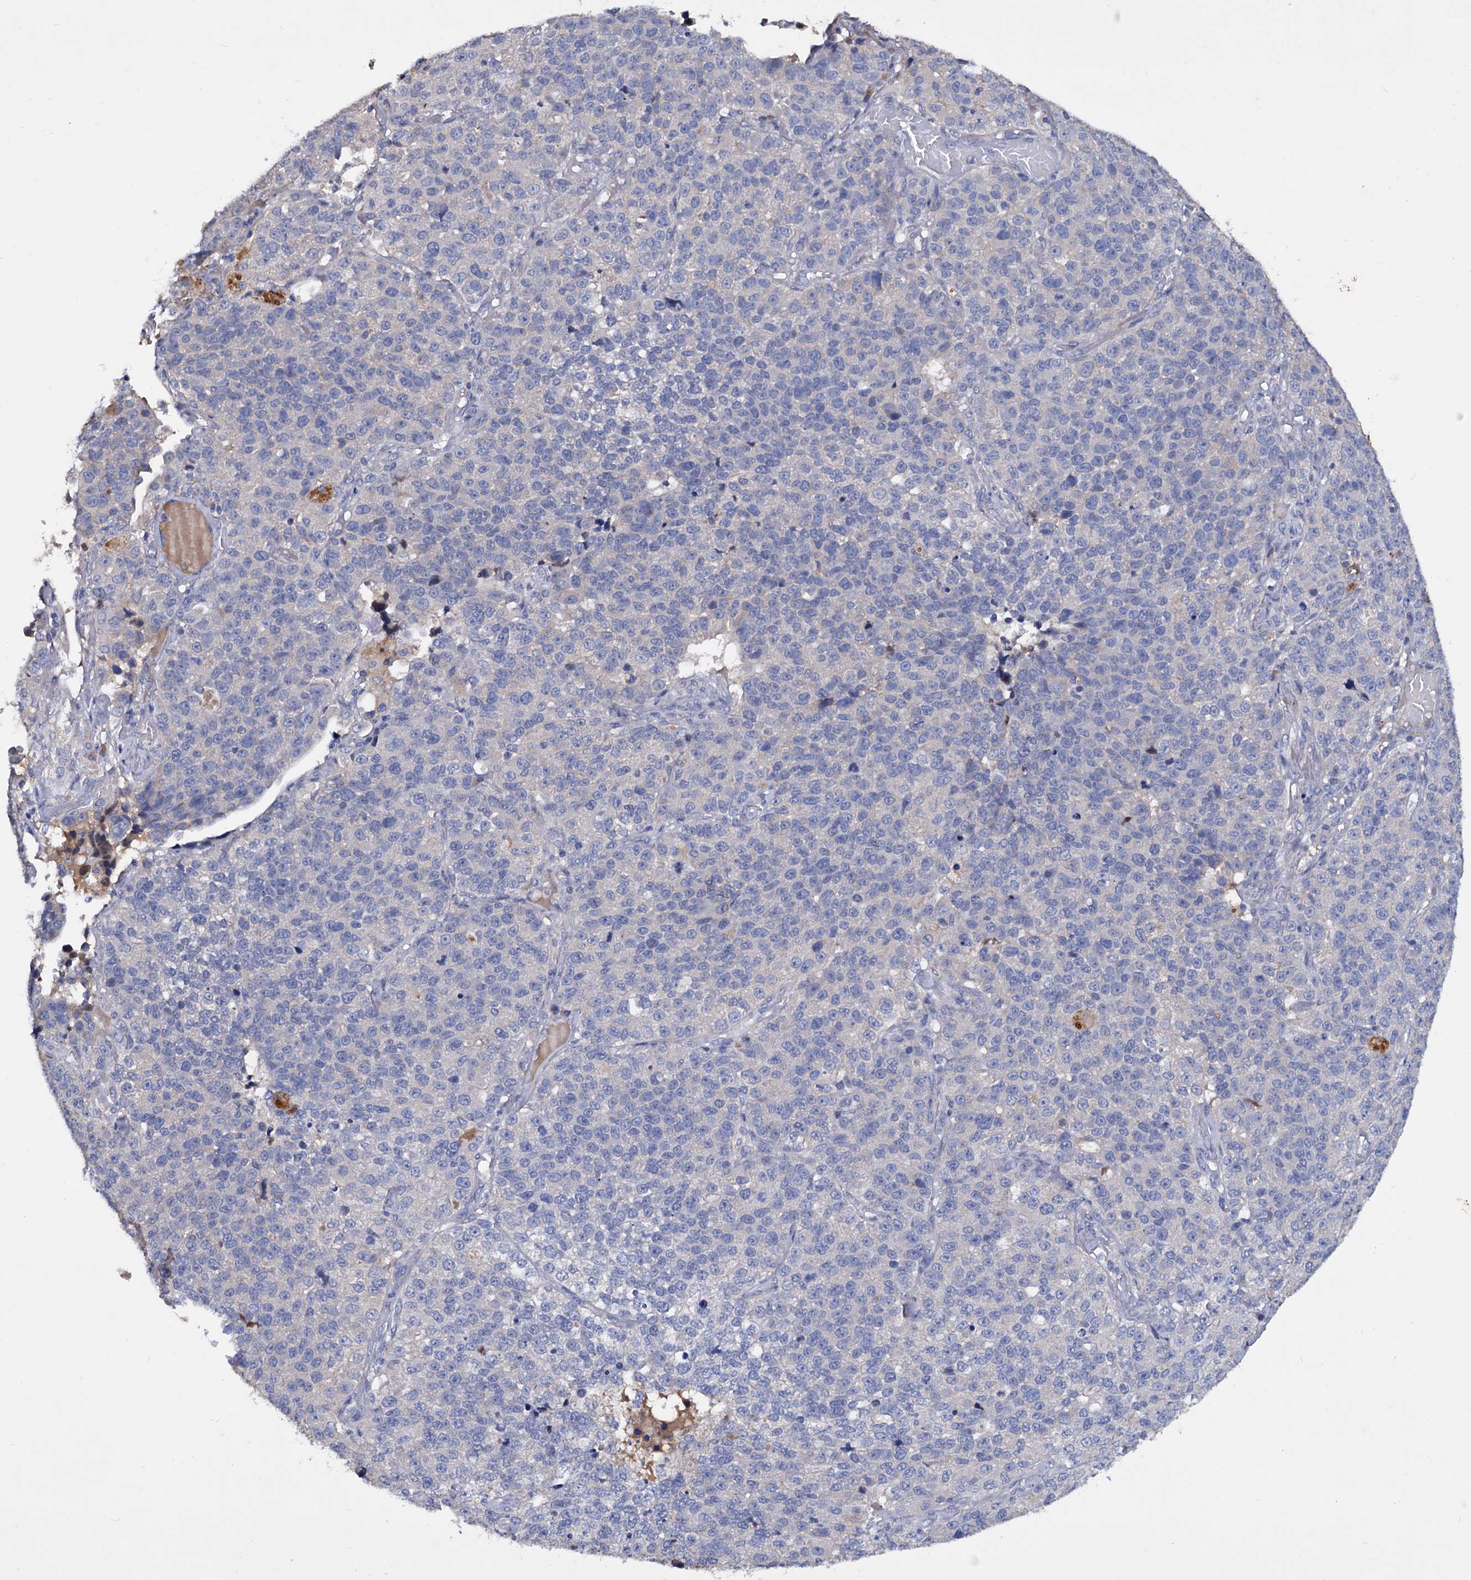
{"staining": {"intensity": "negative", "quantity": "none", "location": "none"}, "tissue": "lung cancer", "cell_type": "Tumor cells", "image_type": "cancer", "snomed": [{"axis": "morphology", "description": "Adenocarcinoma, NOS"}, {"axis": "topography", "description": "Lung"}], "caption": "IHC image of neoplastic tissue: lung cancer stained with DAB exhibits no significant protein expression in tumor cells.", "gene": "NPAS4", "patient": {"sex": "male", "age": 49}}